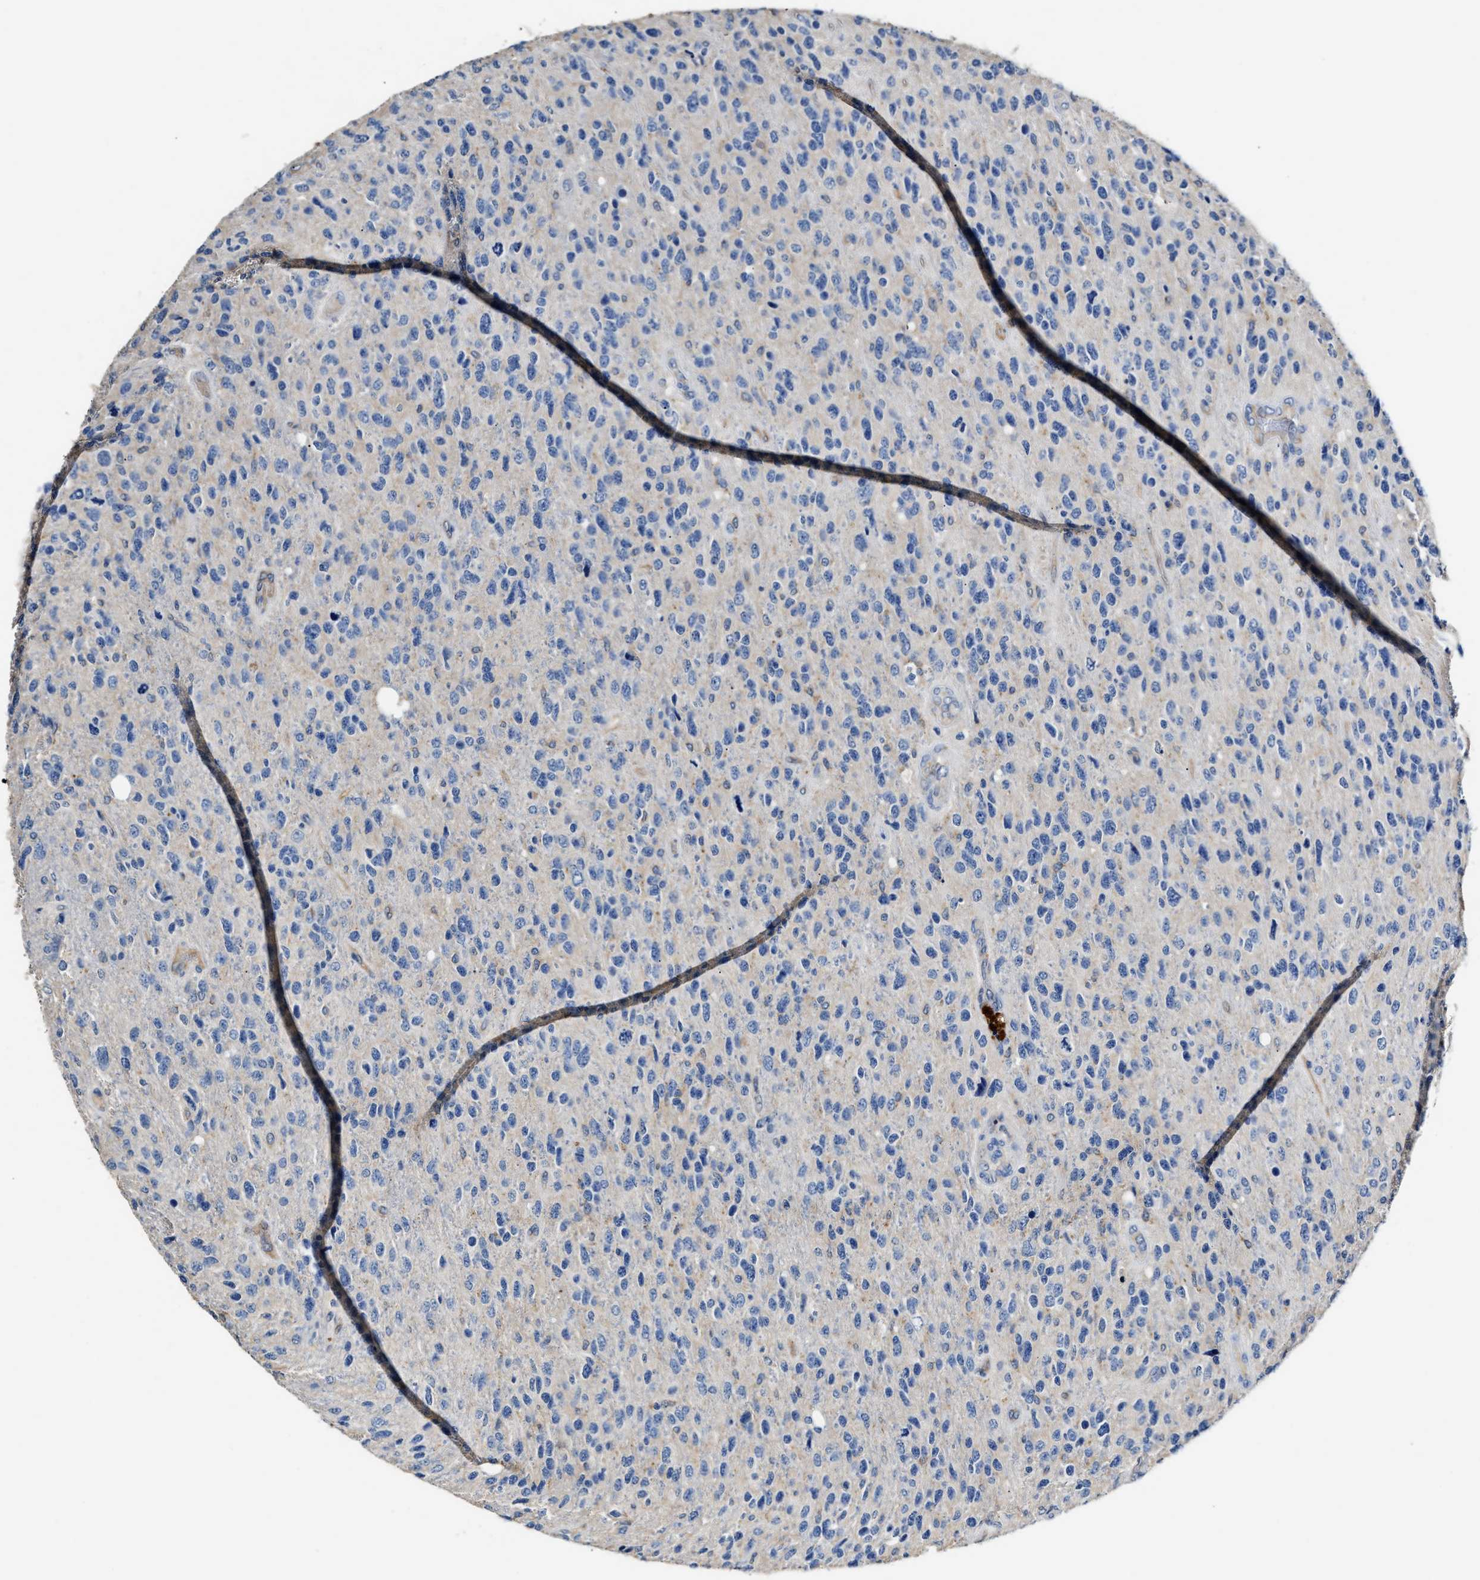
{"staining": {"intensity": "negative", "quantity": "none", "location": "none"}, "tissue": "glioma", "cell_type": "Tumor cells", "image_type": "cancer", "snomed": [{"axis": "morphology", "description": "Glioma, malignant, High grade"}, {"axis": "topography", "description": "Brain"}], "caption": "Immunohistochemical staining of human glioma shows no significant positivity in tumor cells.", "gene": "SLCO2B1", "patient": {"sex": "female", "age": 58}}